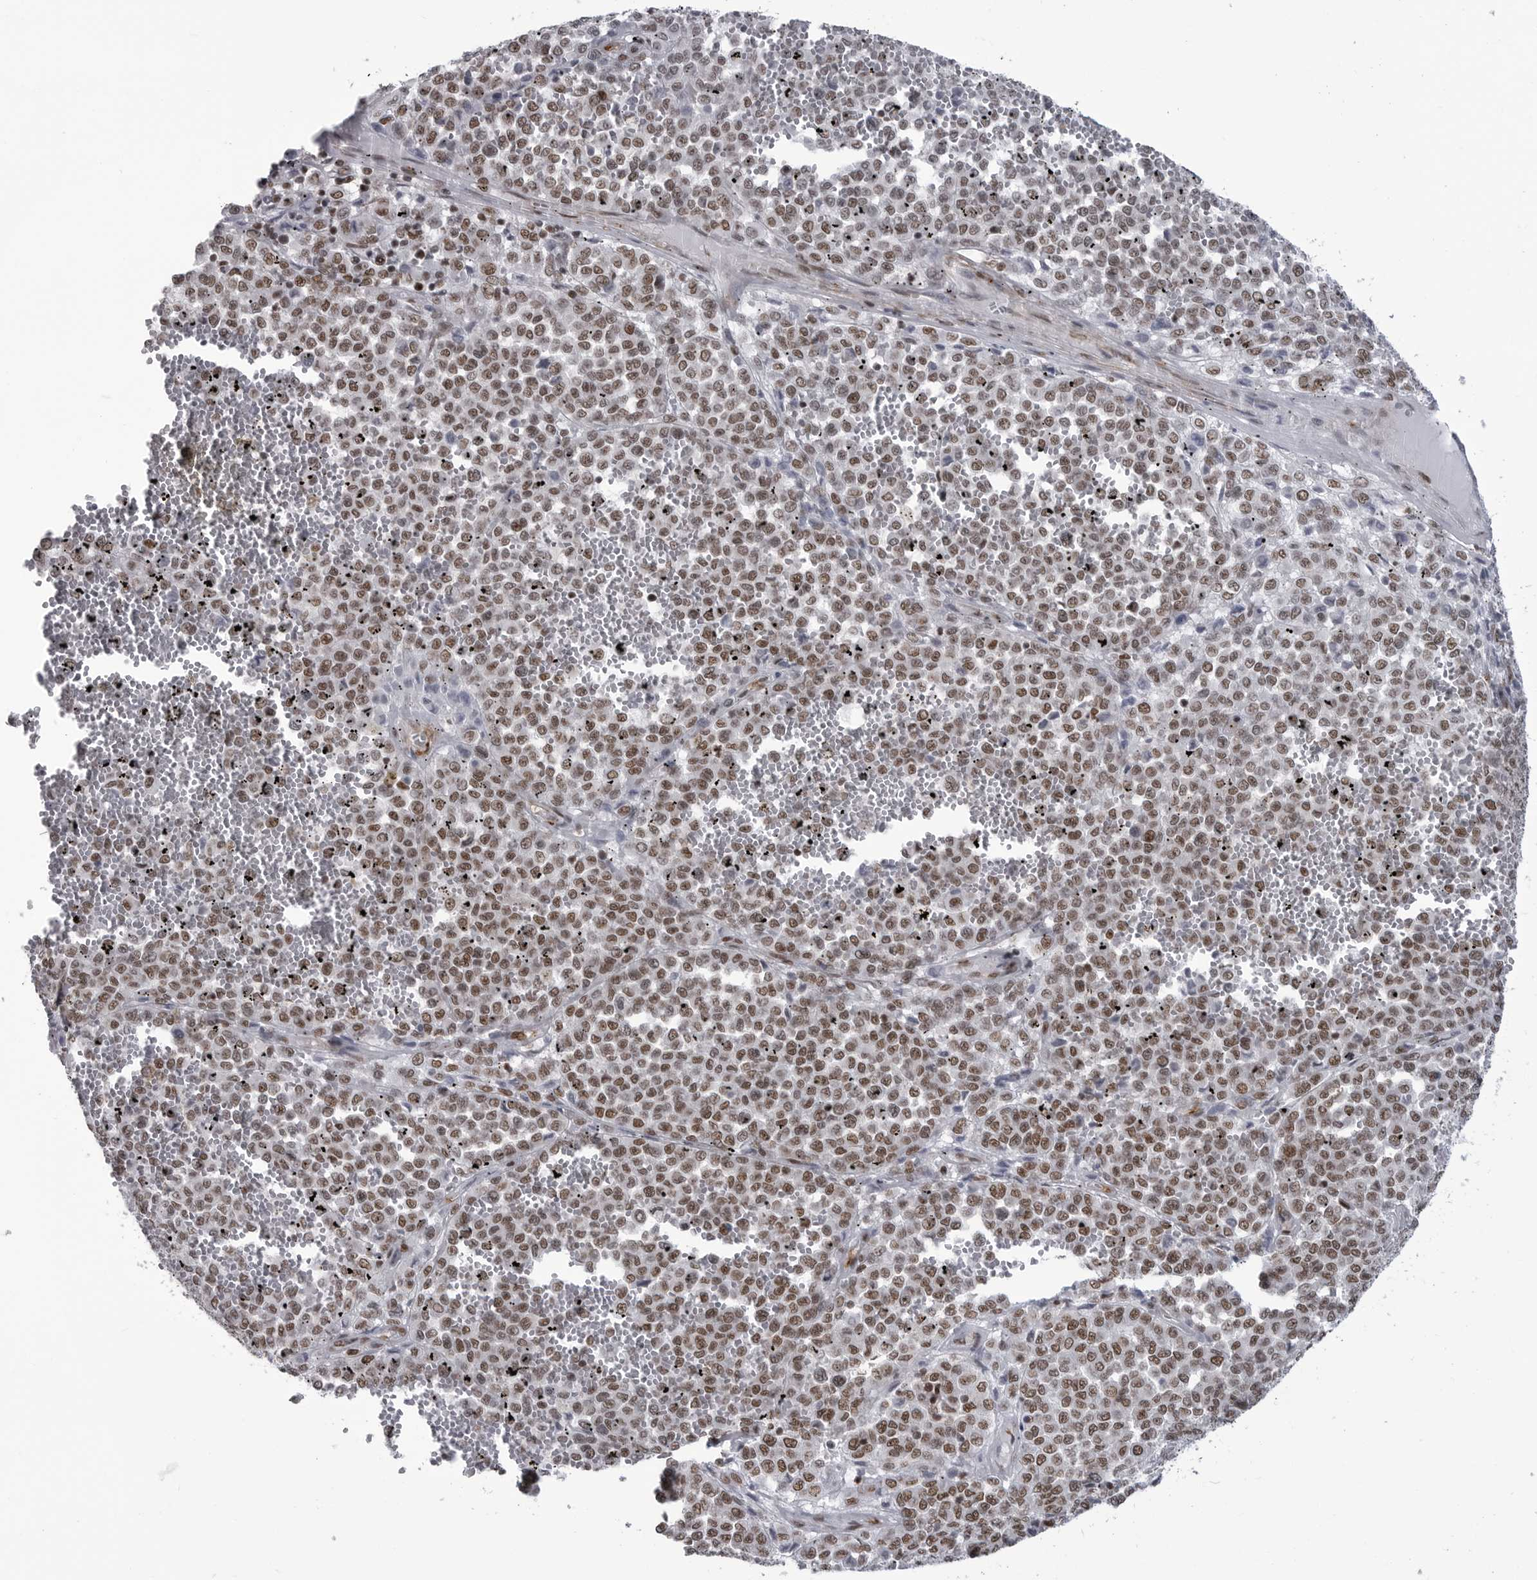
{"staining": {"intensity": "moderate", "quantity": ">75%", "location": "nuclear"}, "tissue": "melanoma", "cell_type": "Tumor cells", "image_type": "cancer", "snomed": [{"axis": "morphology", "description": "Malignant melanoma, Metastatic site"}, {"axis": "topography", "description": "Pancreas"}], "caption": "This is a histology image of IHC staining of melanoma, which shows moderate positivity in the nuclear of tumor cells.", "gene": "RNF26", "patient": {"sex": "female", "age": 30}}